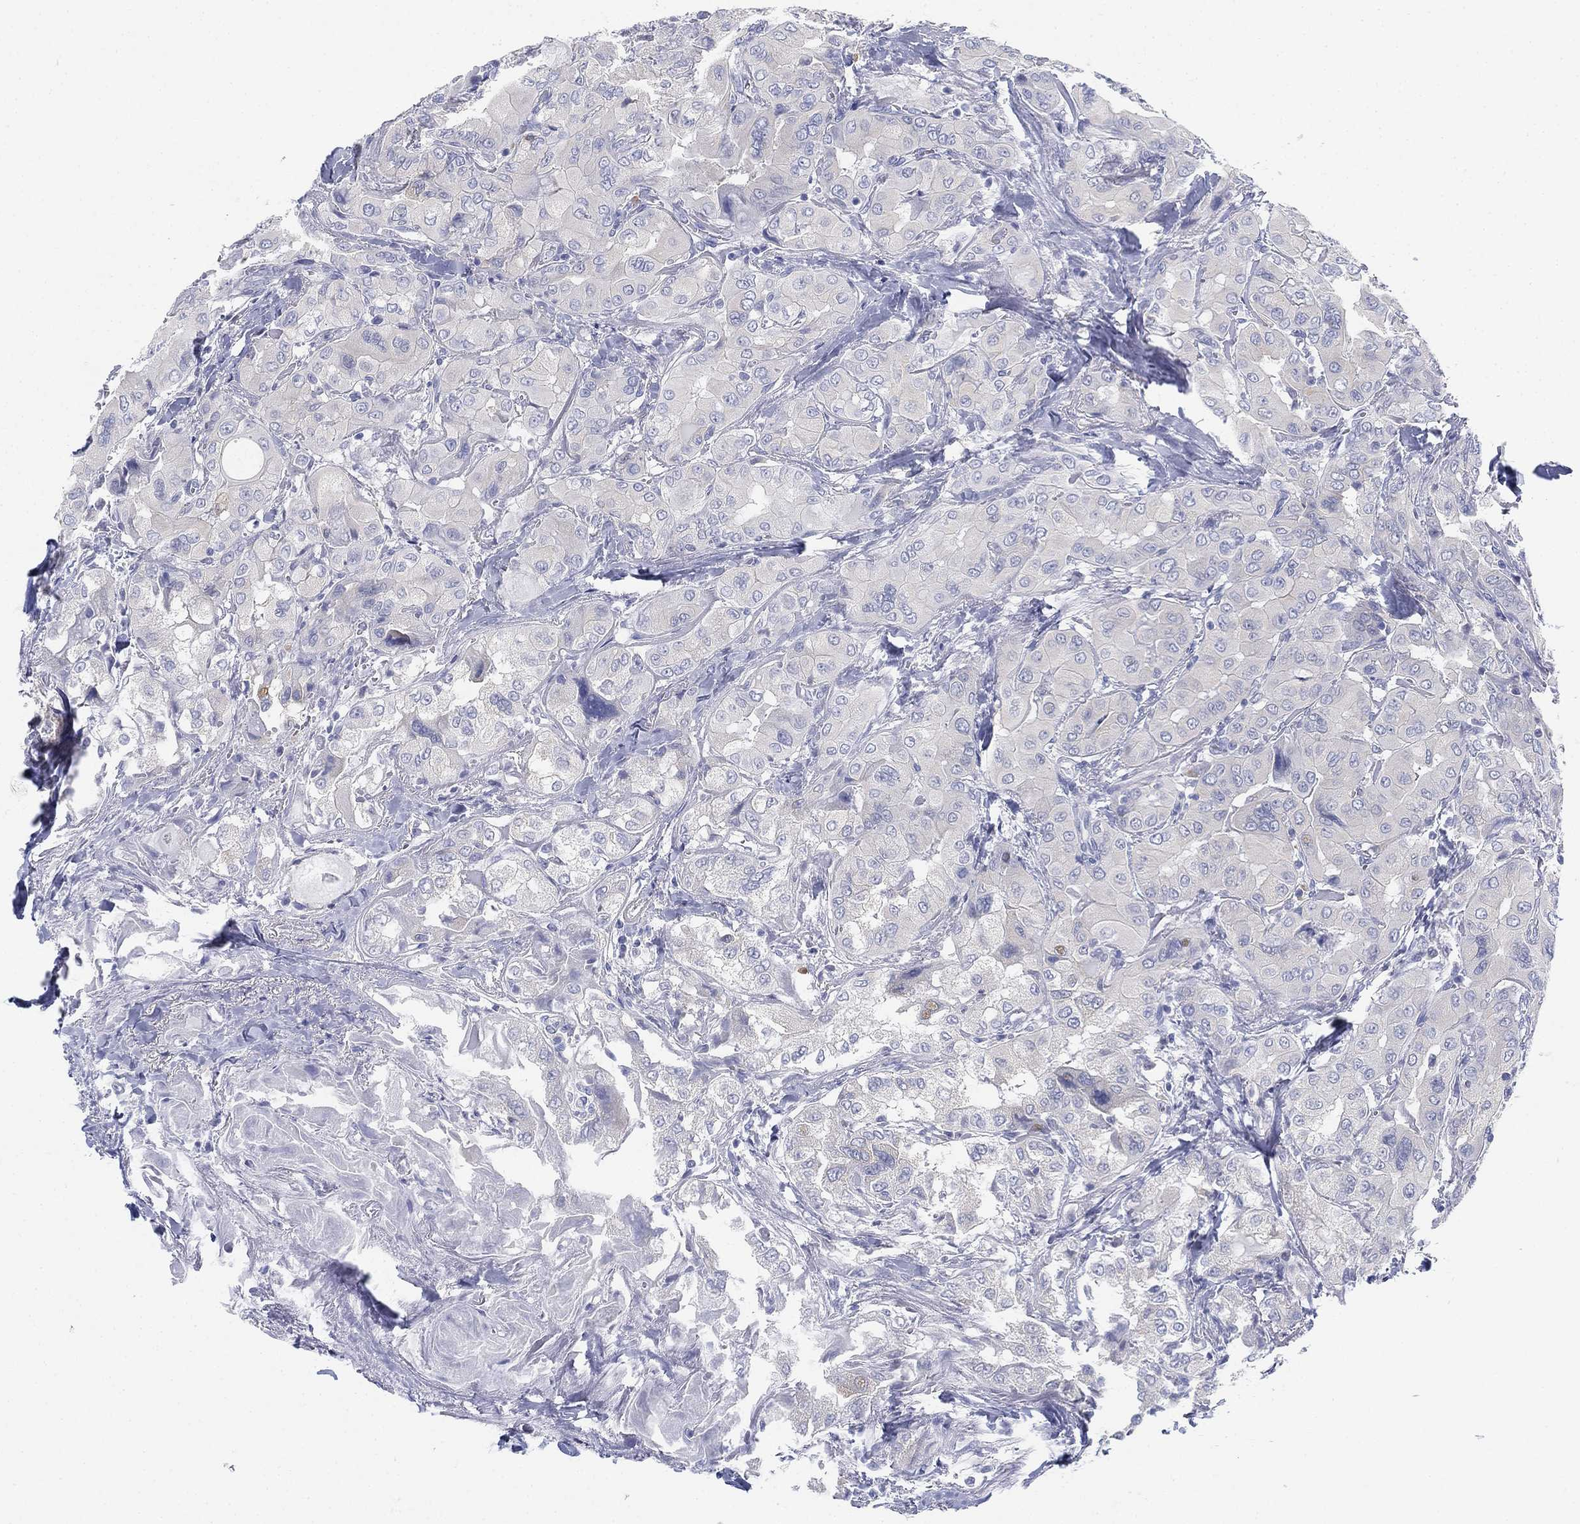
{"staining": {"intensity": "negative", "quantity": "none", "location": "none"}, "tissue": "thyroid cancer", "cell_type": "Tumor cells", "image_type": "cancer", "snomed": [{"axis": "morphology", "description": "Normal tissue, NOS"}, {"axis": "morphology", "description": "Papillary adenocarcinoma, NOS"}, {"axis": "topography", "description": "Thyroid gland"}], "caption": "The micrograph demonstrates no staining of tumor cells in thyroid papillary adenocarcinoma.", "gene": "GCNA", "patient": {"sex": "female", "age": 66}}